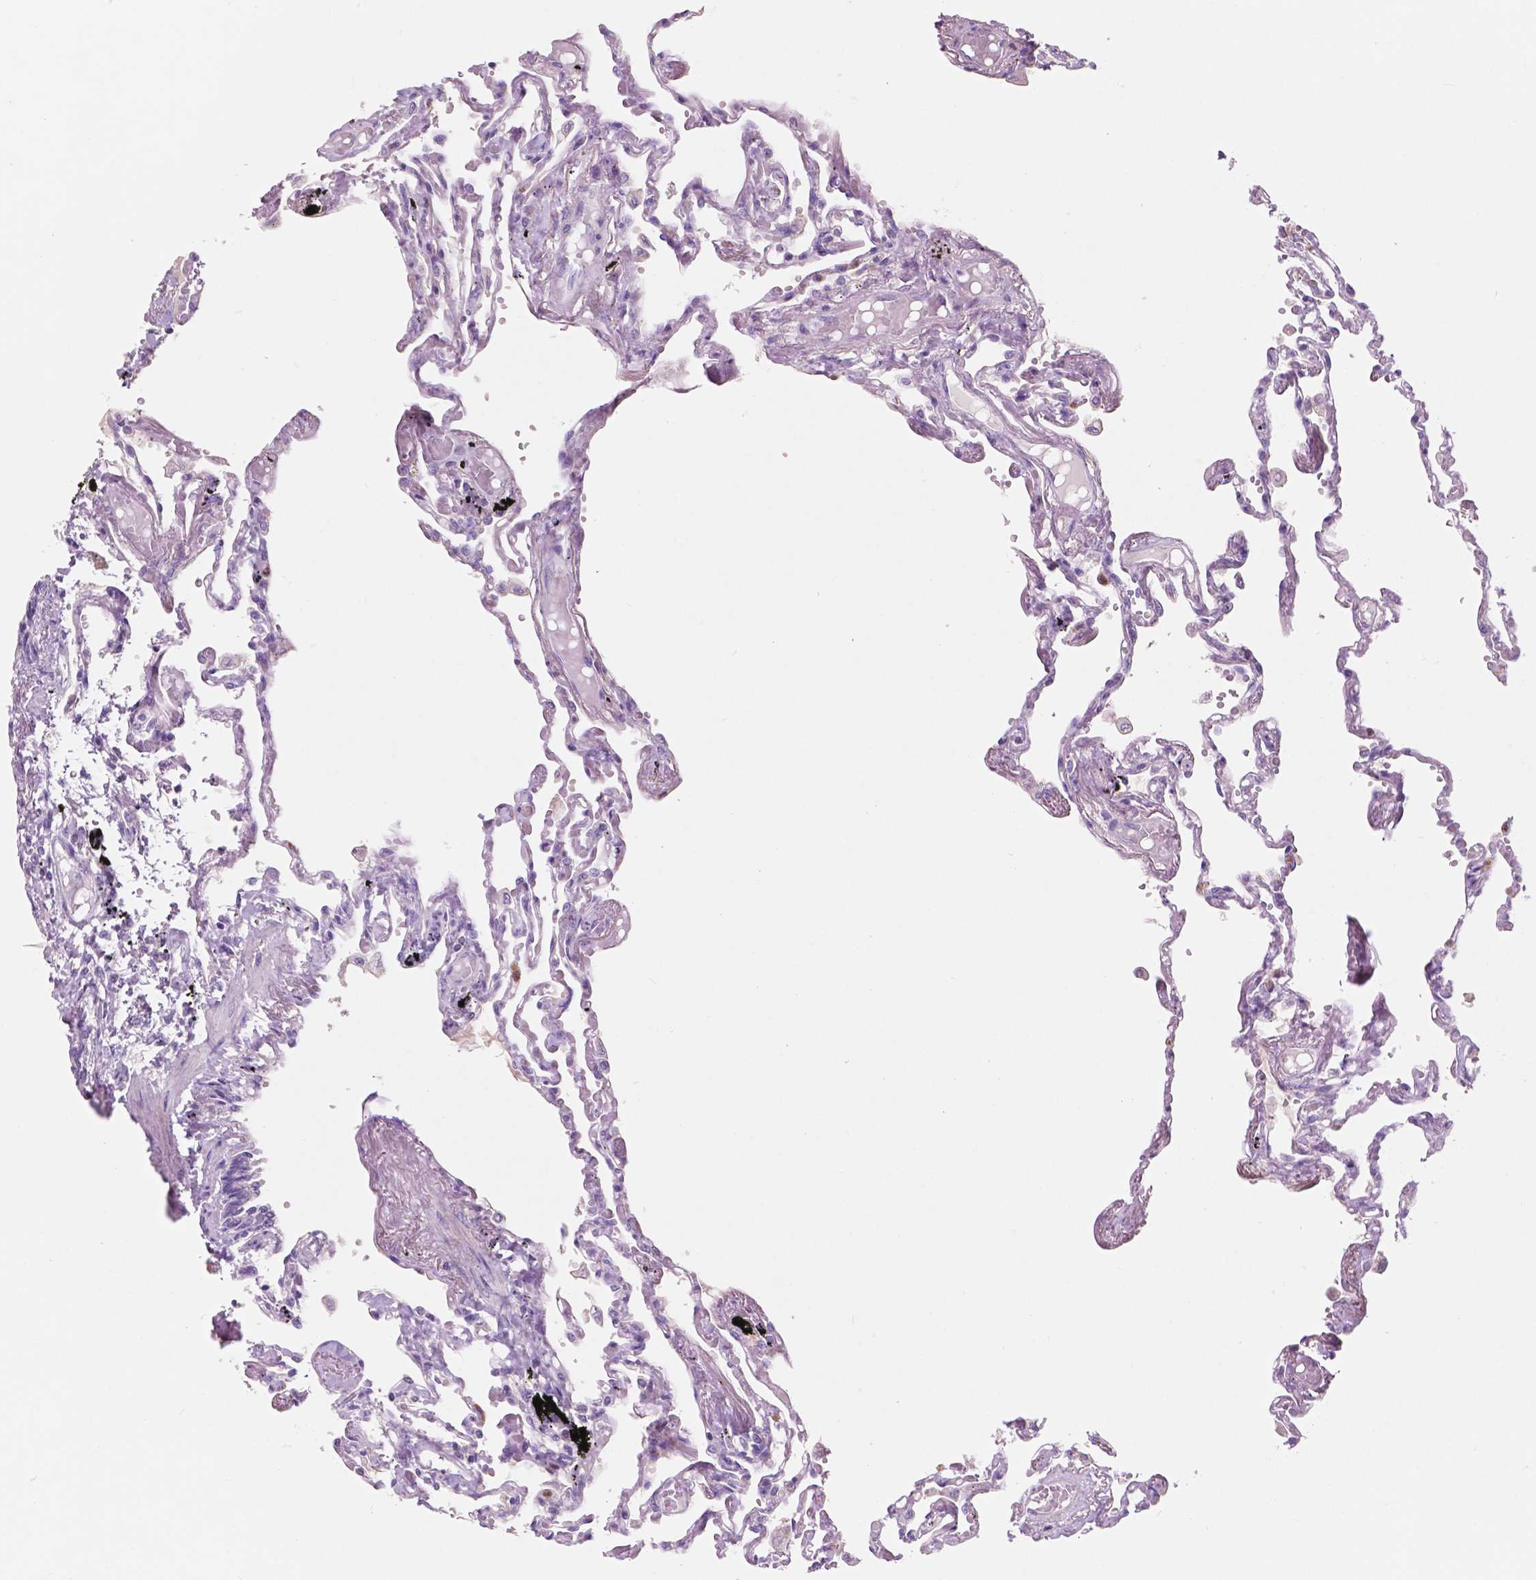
{"staining": {"intensity": "negative", "quantity": "none", "location": "none"}, "tissue": "lung", "cell_type": "Alveolar cells", "image_type": "normal", "snomed": [{"axis": "morphology", "description": "Normal tissue, NOS"}, {"axis": "morphology", "description": "Adenocarcinoma, NOS"}, {"axis": "topography", "description": "Cartilage tissue"}, {"axis": "topography", "description": "Lung"}], "caption": "High magnification brightfield microscopy of benign lung stained with DAB (brown) and counterstained with hematoxylin (blue): alveolar cells show no significant expression.", "gene": "CUZD1", "patient": {"sex": "female", "age": 67}}